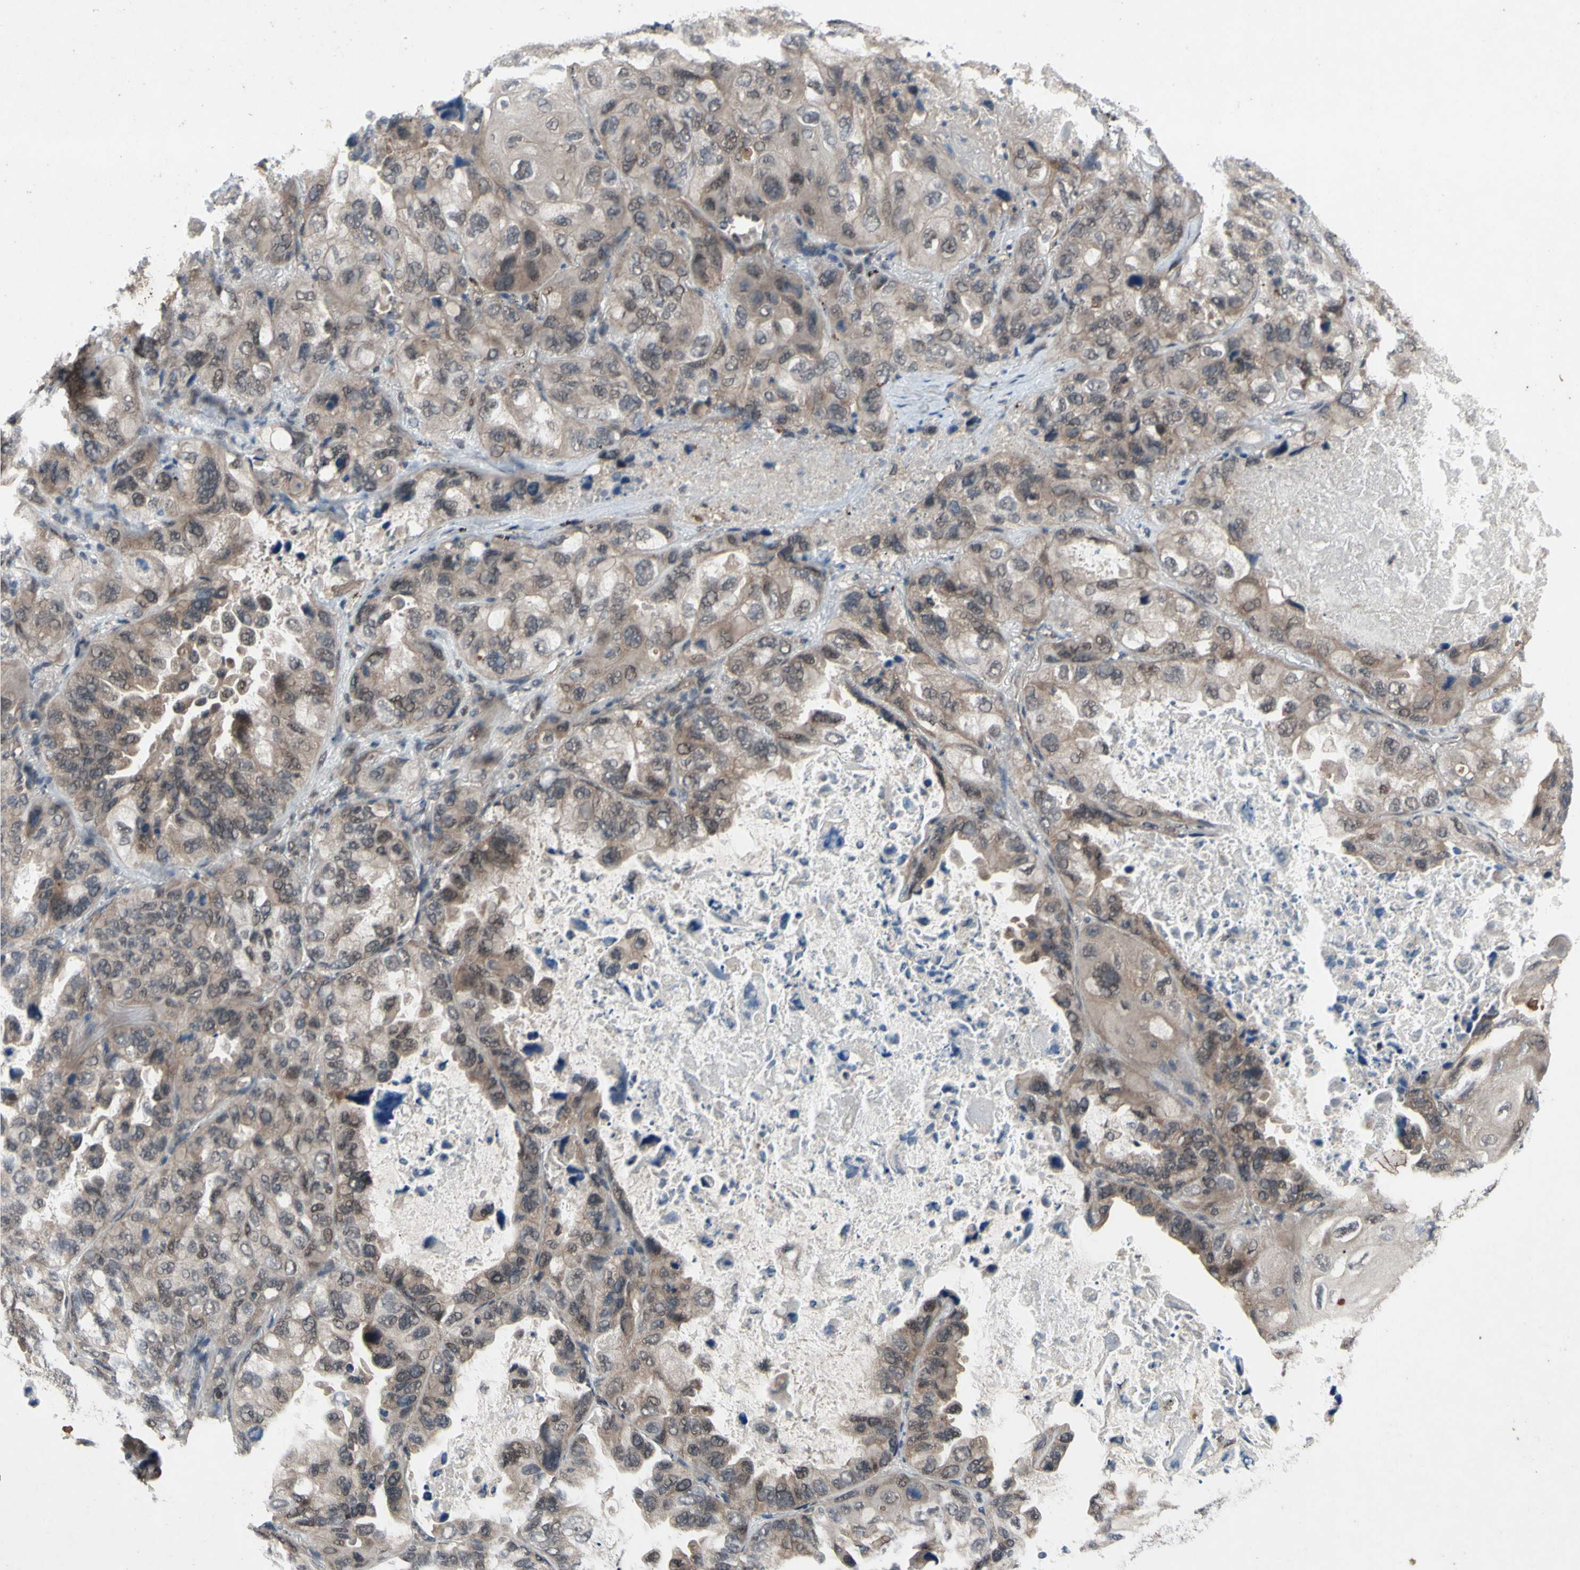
{"staining": {"intensity": "weak", "quantity": ">75%", "location": "cytoplasmic/membranous"}, "tissue": "lung cancer", "cell_type": "Tumor cells", "image_type": "cancer", "snomed": [{"axis": "morphology", "description": "Squamous cell carcinoma, NOS"}, {"axis": "topography", "description": "Lung"}], "caption": "Protein staining demonstrates weak cytoplasmic/membranous staining in about >75% of tumor cells in lung cancer. The protein is stained brown, and the nuclei are stained in blue (DAB IHC with brightfield microscopy, high magnification).", "gene": "TRDMT1", "patient": {"sex": "female", "age": 73}}